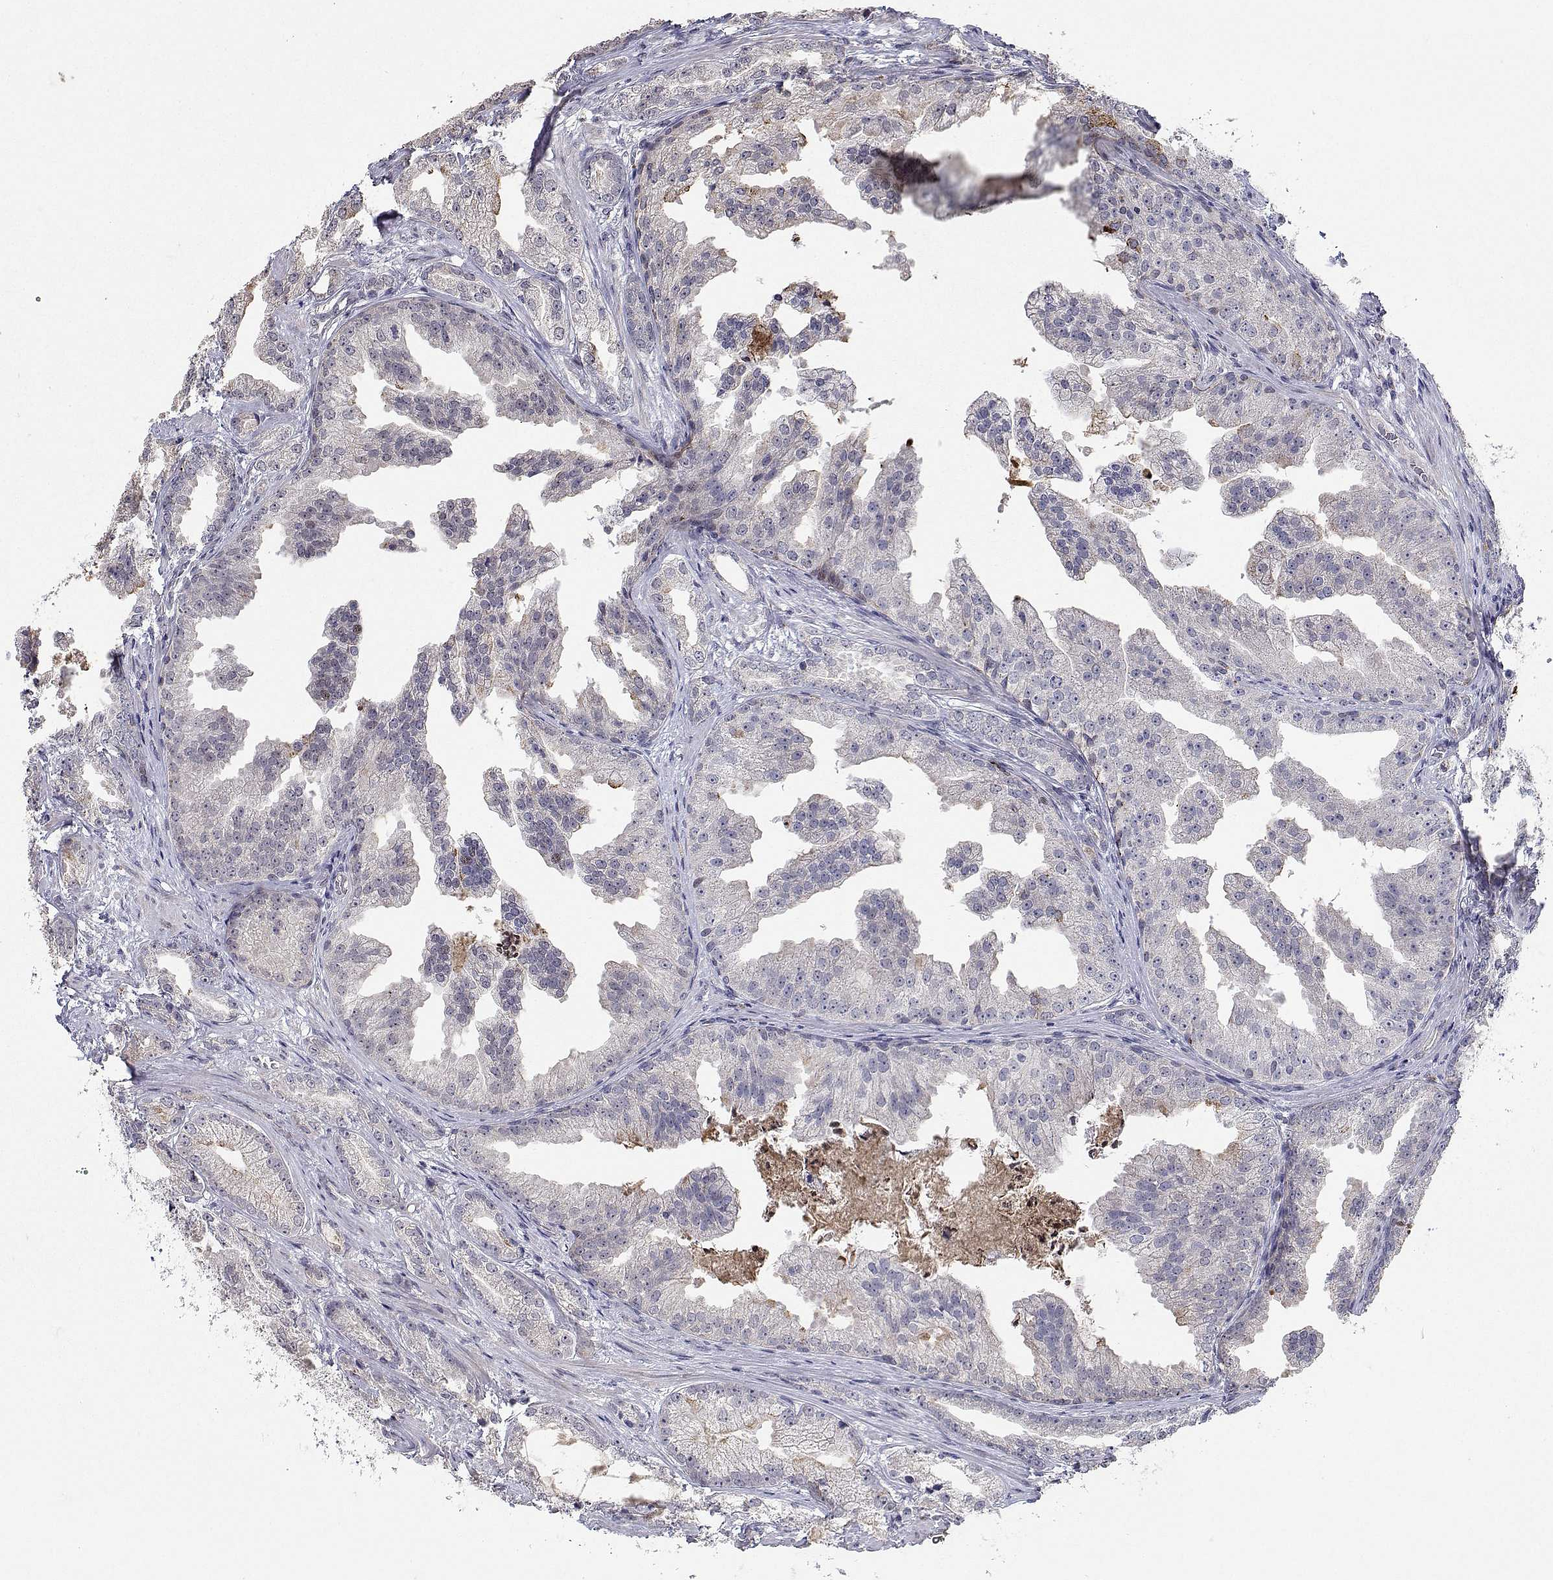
{"staining": {"intensity": "negative", "quantity": "none", "location": "none"}, "tissue": "prostate cancer", "cell_type": "Tumor cells", "image_type": "cancer", "snomed": [{"axis": "morphology", "description": "Adenocarcinoma, Low grade"}, {"axis": "topography", "description": "Prostate"}], "caption": "Prostate cancer was stained to show a protein in brown. There is no significant expression in tumor cells.", "gene": "RBPJL", "patient": {"sex": "male", "age": 65}}